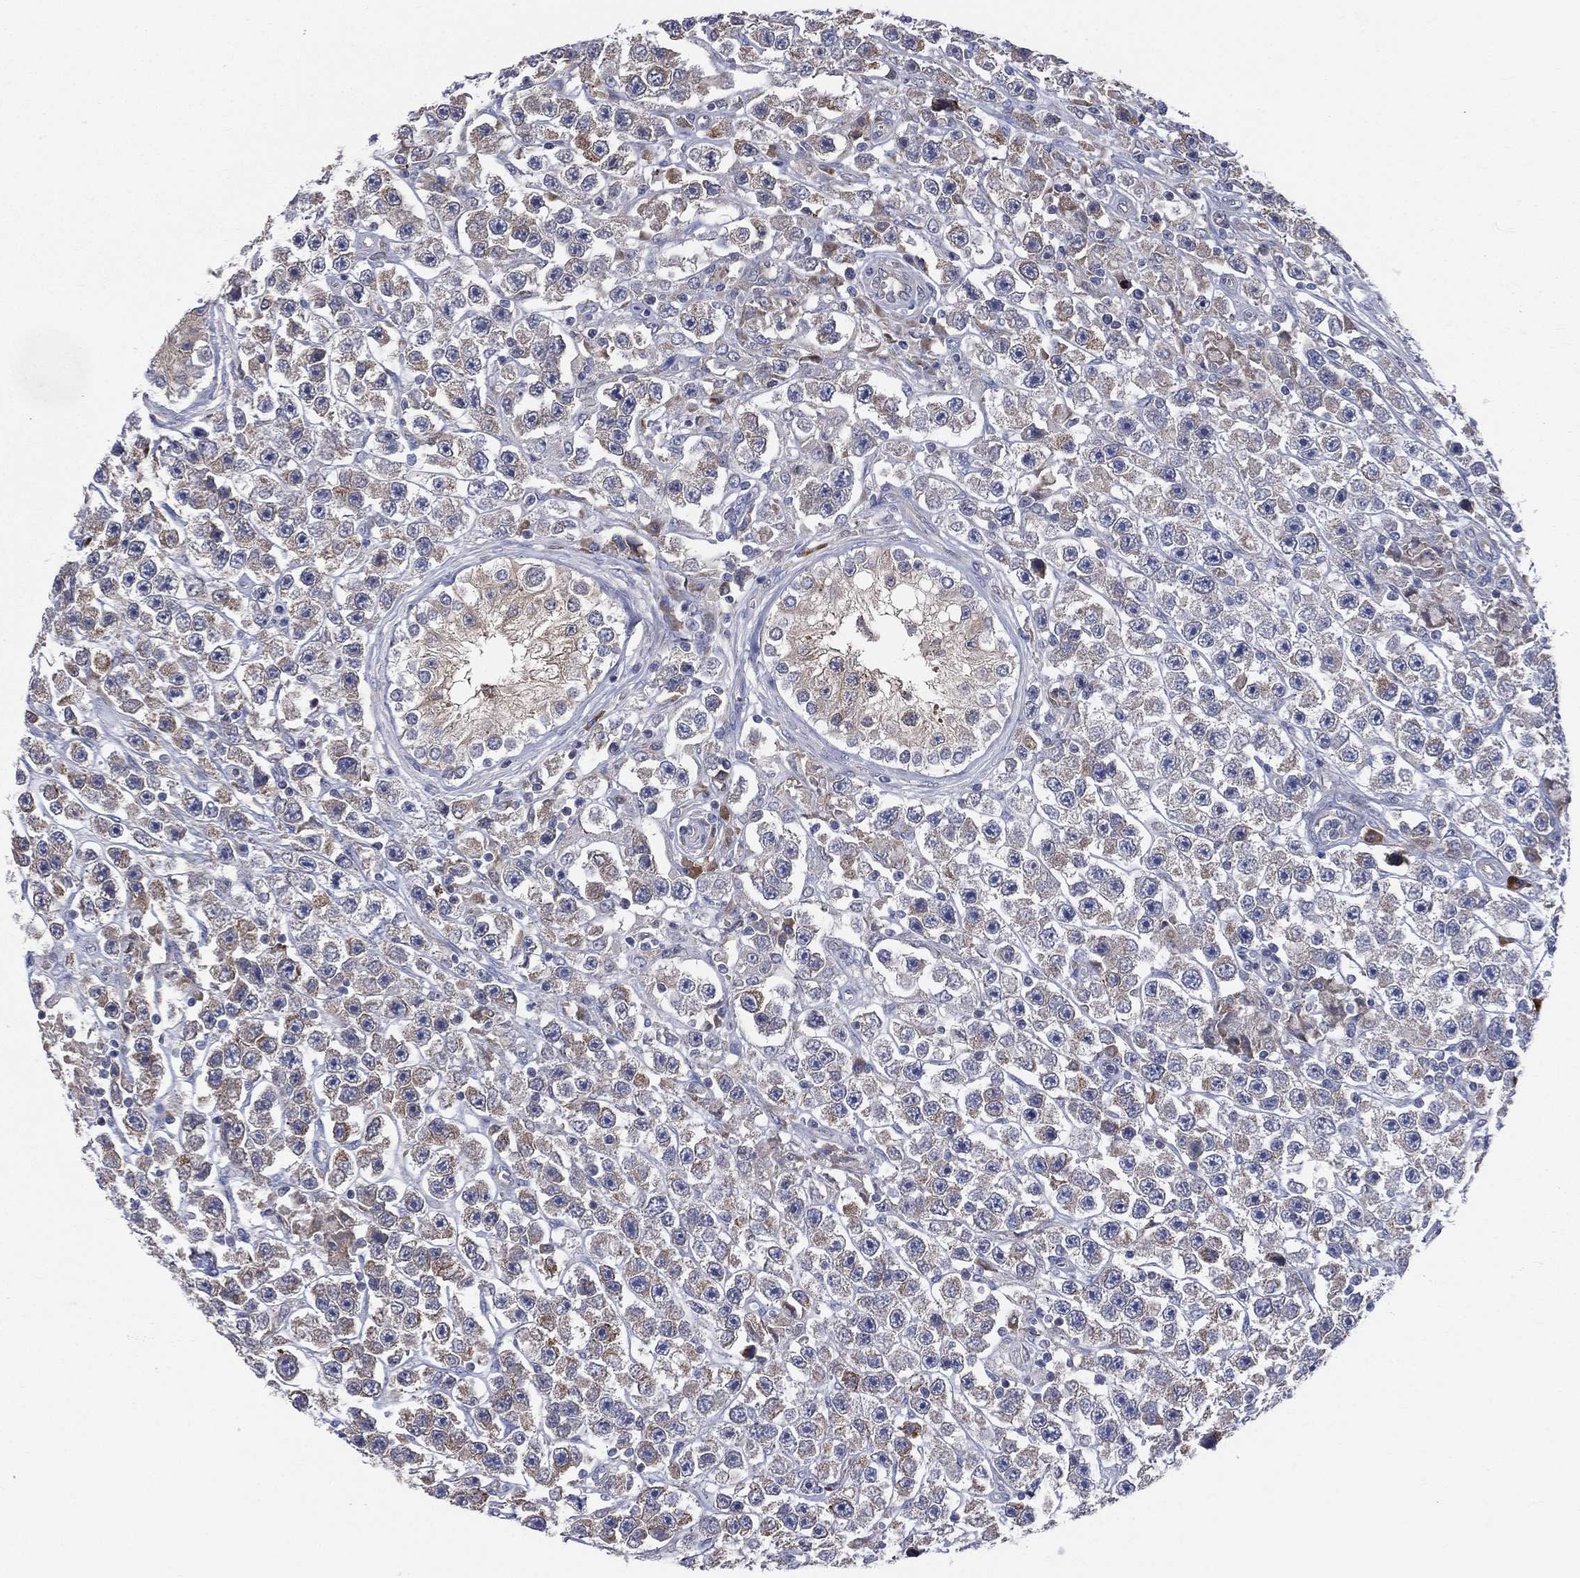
{"staining": {"intensity": "moderate", "quantity": "<25%", "location": "cytoplasmic/membranous"}, "tissue": "testis cancer", "cell_type": "Tumor cells", "image_type": "cancer", "snomed": [{"axis": "morphology", "description": "Seminoma, NOS"}, {"axis": "topography", "description": "Testis"}], "caption": "DAB immunohistochemical staining of human testis seminoma exhibits moderate cytoplasmic/membranous protein expression in about <25% of tumor cells.", "gene": "CCDC159", "patient": {"sex": "male", "age": 45}}